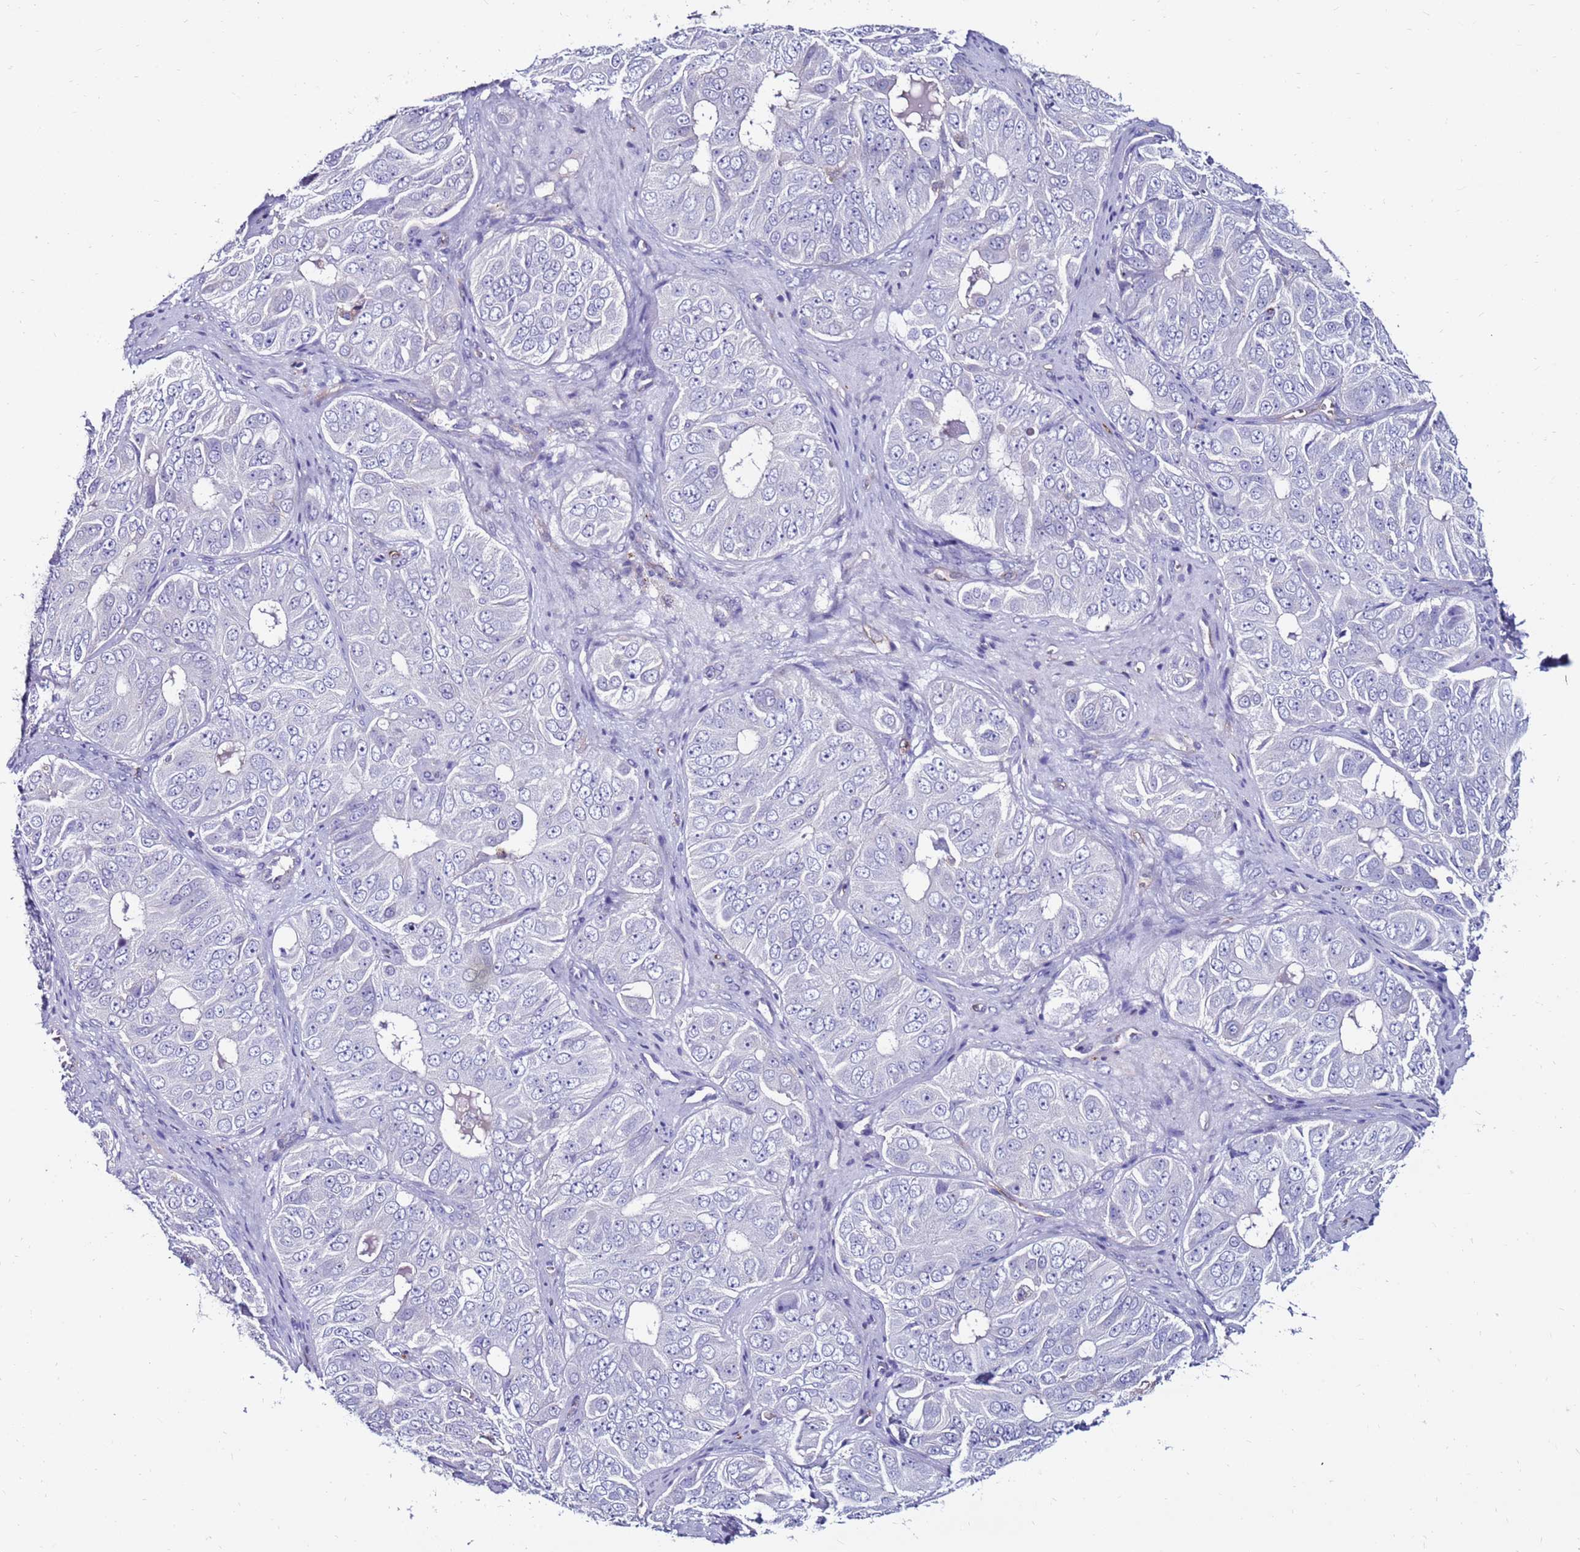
{"staining": {"intensity": "negative", "quantity": "none", "location": "none"}, "tissue": "ovarian cancer", "cell_type": "Tumor cells", "image_type": "cancer", "snomed": [{"axis": "morphology", "description": "Carcinoma, endometroid"}, {"axis": "topography", "description": "Ovary"}], "caption": "Human ovarian endometroid carcinoma stained for a protein using immunohistochemistry exhibits no expression in tumor cells.", "gene": "CLEC4M", "patient": {"sex": "female", "age": 51}}